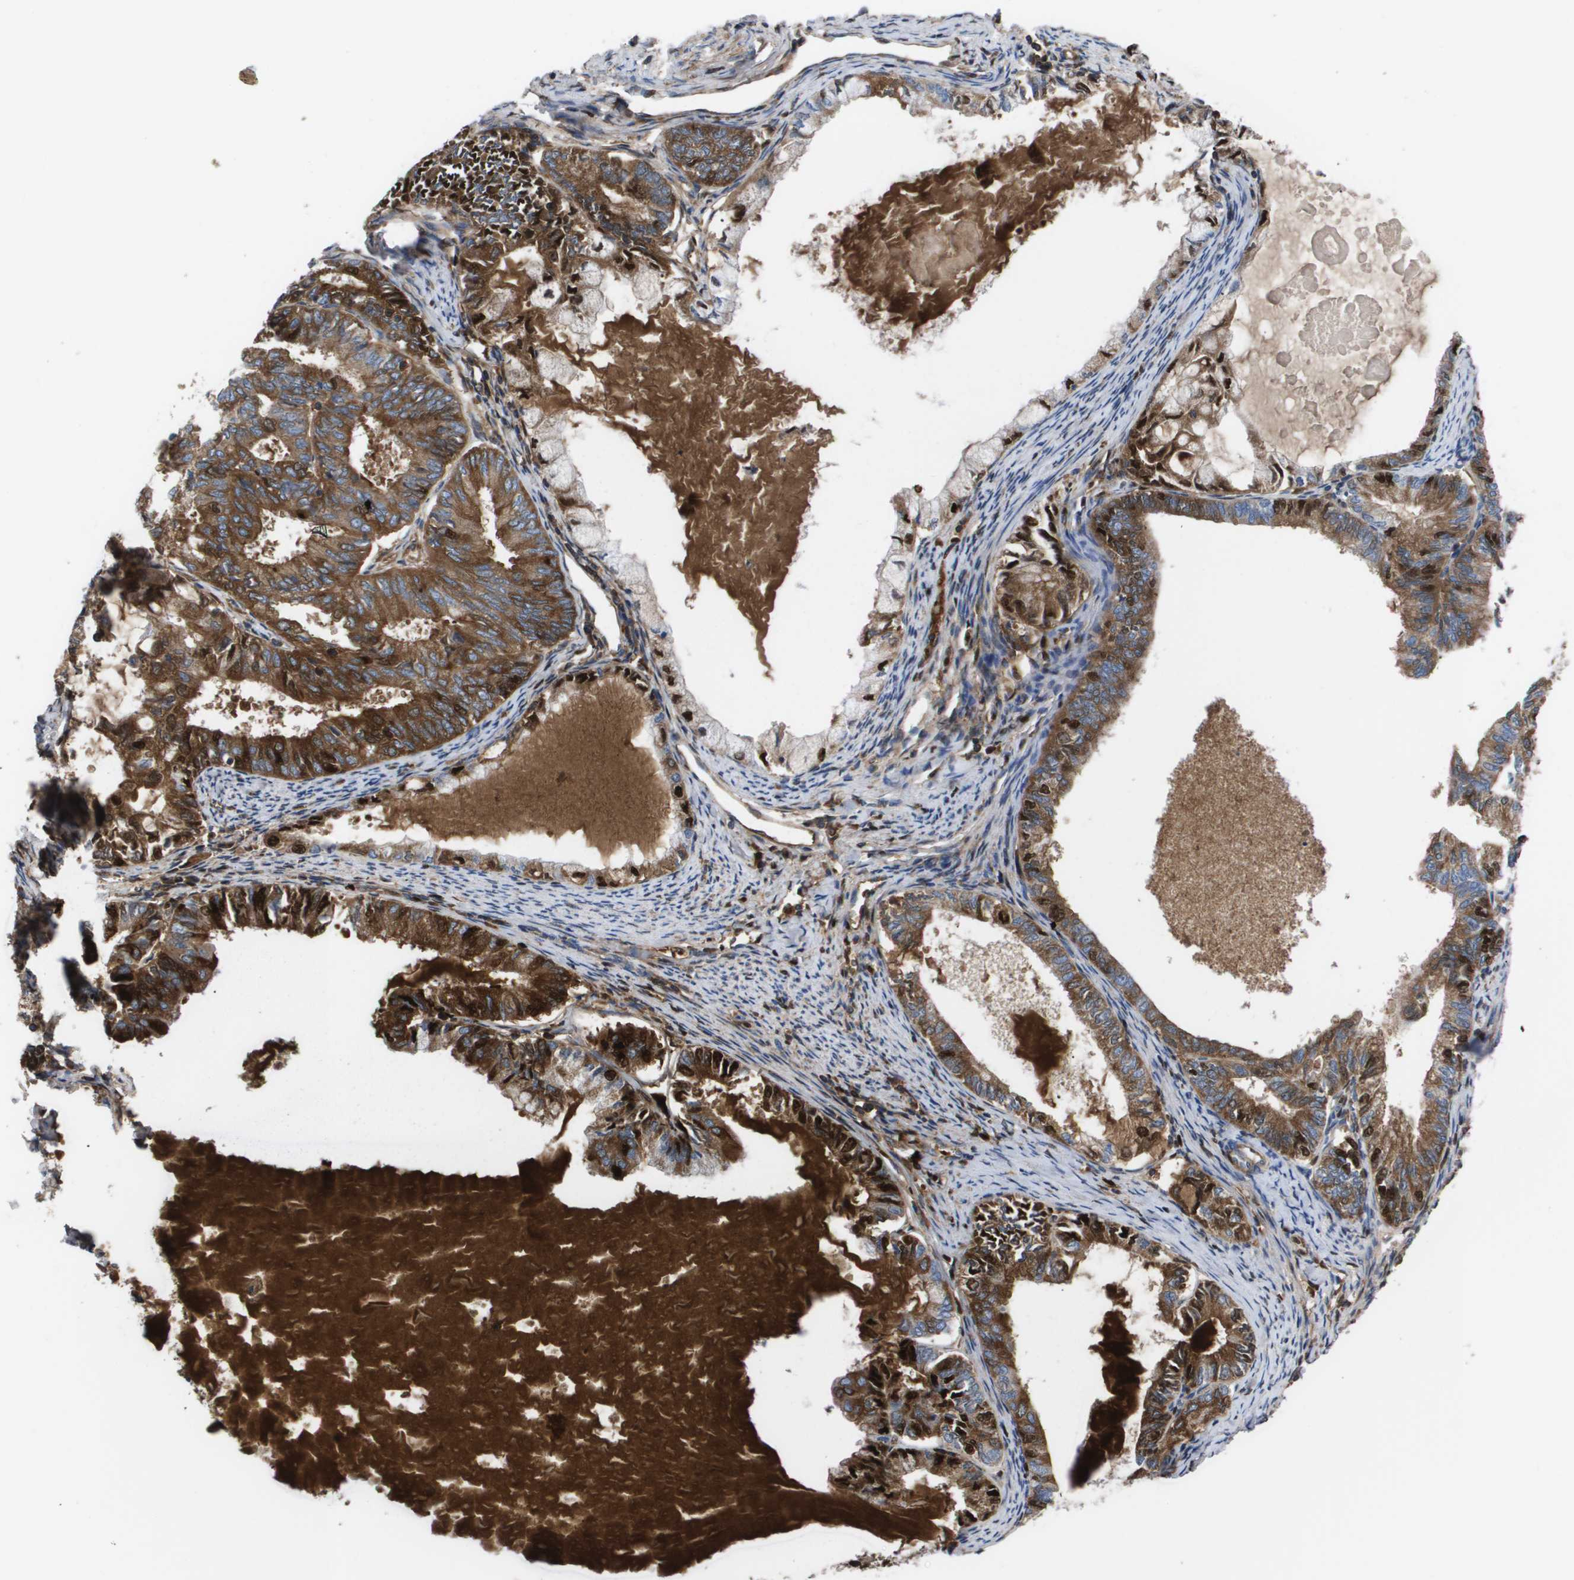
{"staining": {"intensity": "moderate", "quantity": "25%-75%", "location": "cytoplasmic/membranous"}, "tissue": "endometrial cancer", "cell_type": "Tumor cells", "image_type": "cancer", "snomed": [{"axis": "morphology", "description": "Adenocarcinoma, NOS"}, {"axis": "topography", "description": "Endometrium"}], "caption": "This is an image of IHC staining of endometrial cancer, which shows moderate staining in the cytoplasmic/membranous of tumor cells.", "gene": "SERPINA6", "patient": {"sex": "female", "age": 86}}